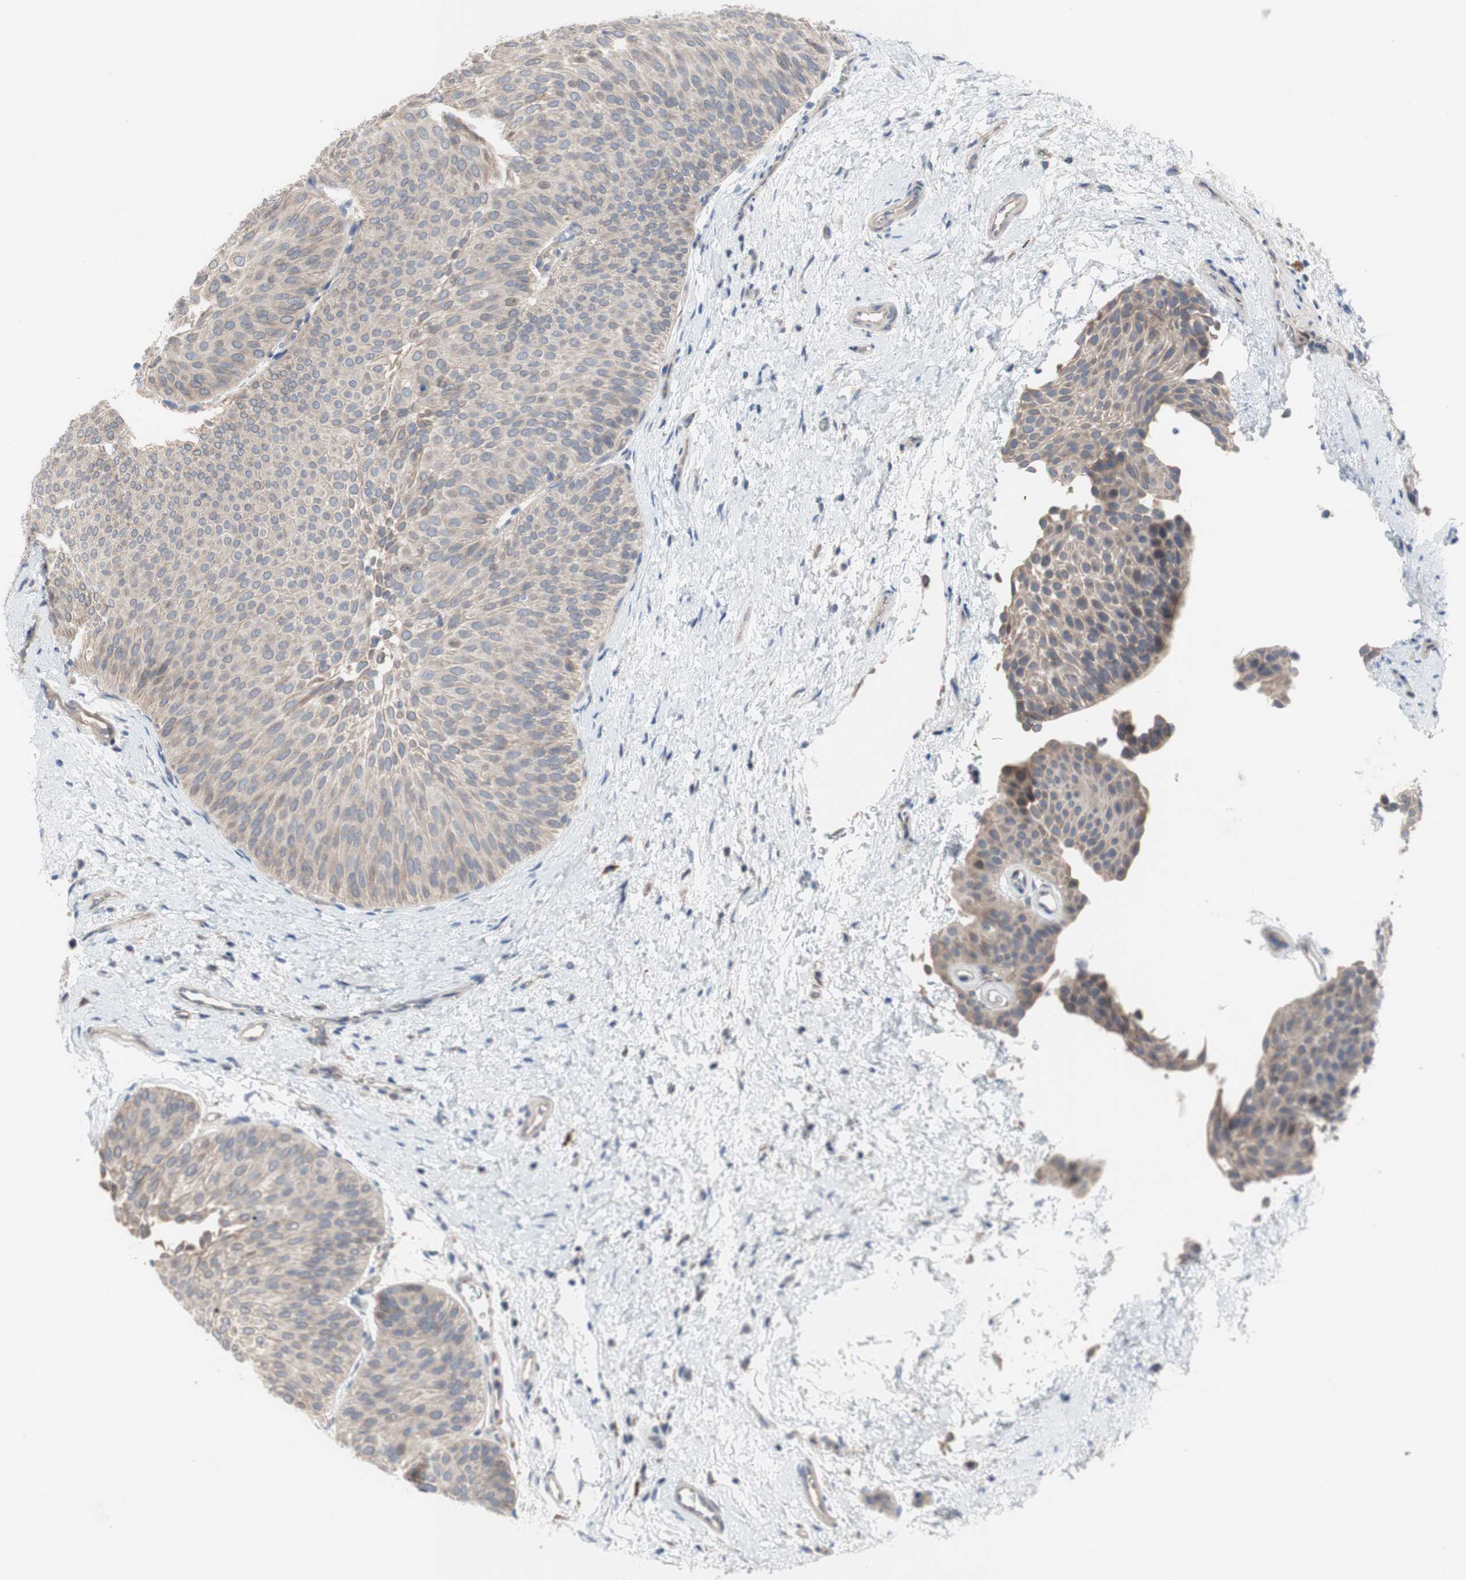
{"staining": {"intensity": "weak", "quantity": ">75%", "location": "cytoplasmic/membranous"}, "tissue": "urothelial cancer", "cell_type": "Tumor cells", "image_type": "cancer", "snomed": [{"axis": "morphology", "description": "Urothelial carcinoma, Low grade"}, {"axis": "topography", "description": "Urinary bladder"}], "caption": "Protein analysis of urothelial cancer tissue reveals weak cytoplasmic/membranous positivity in approximately >75% of tumor cells.", "gene": "TTC14", "patient": {"sex": "female", "age": 60}}